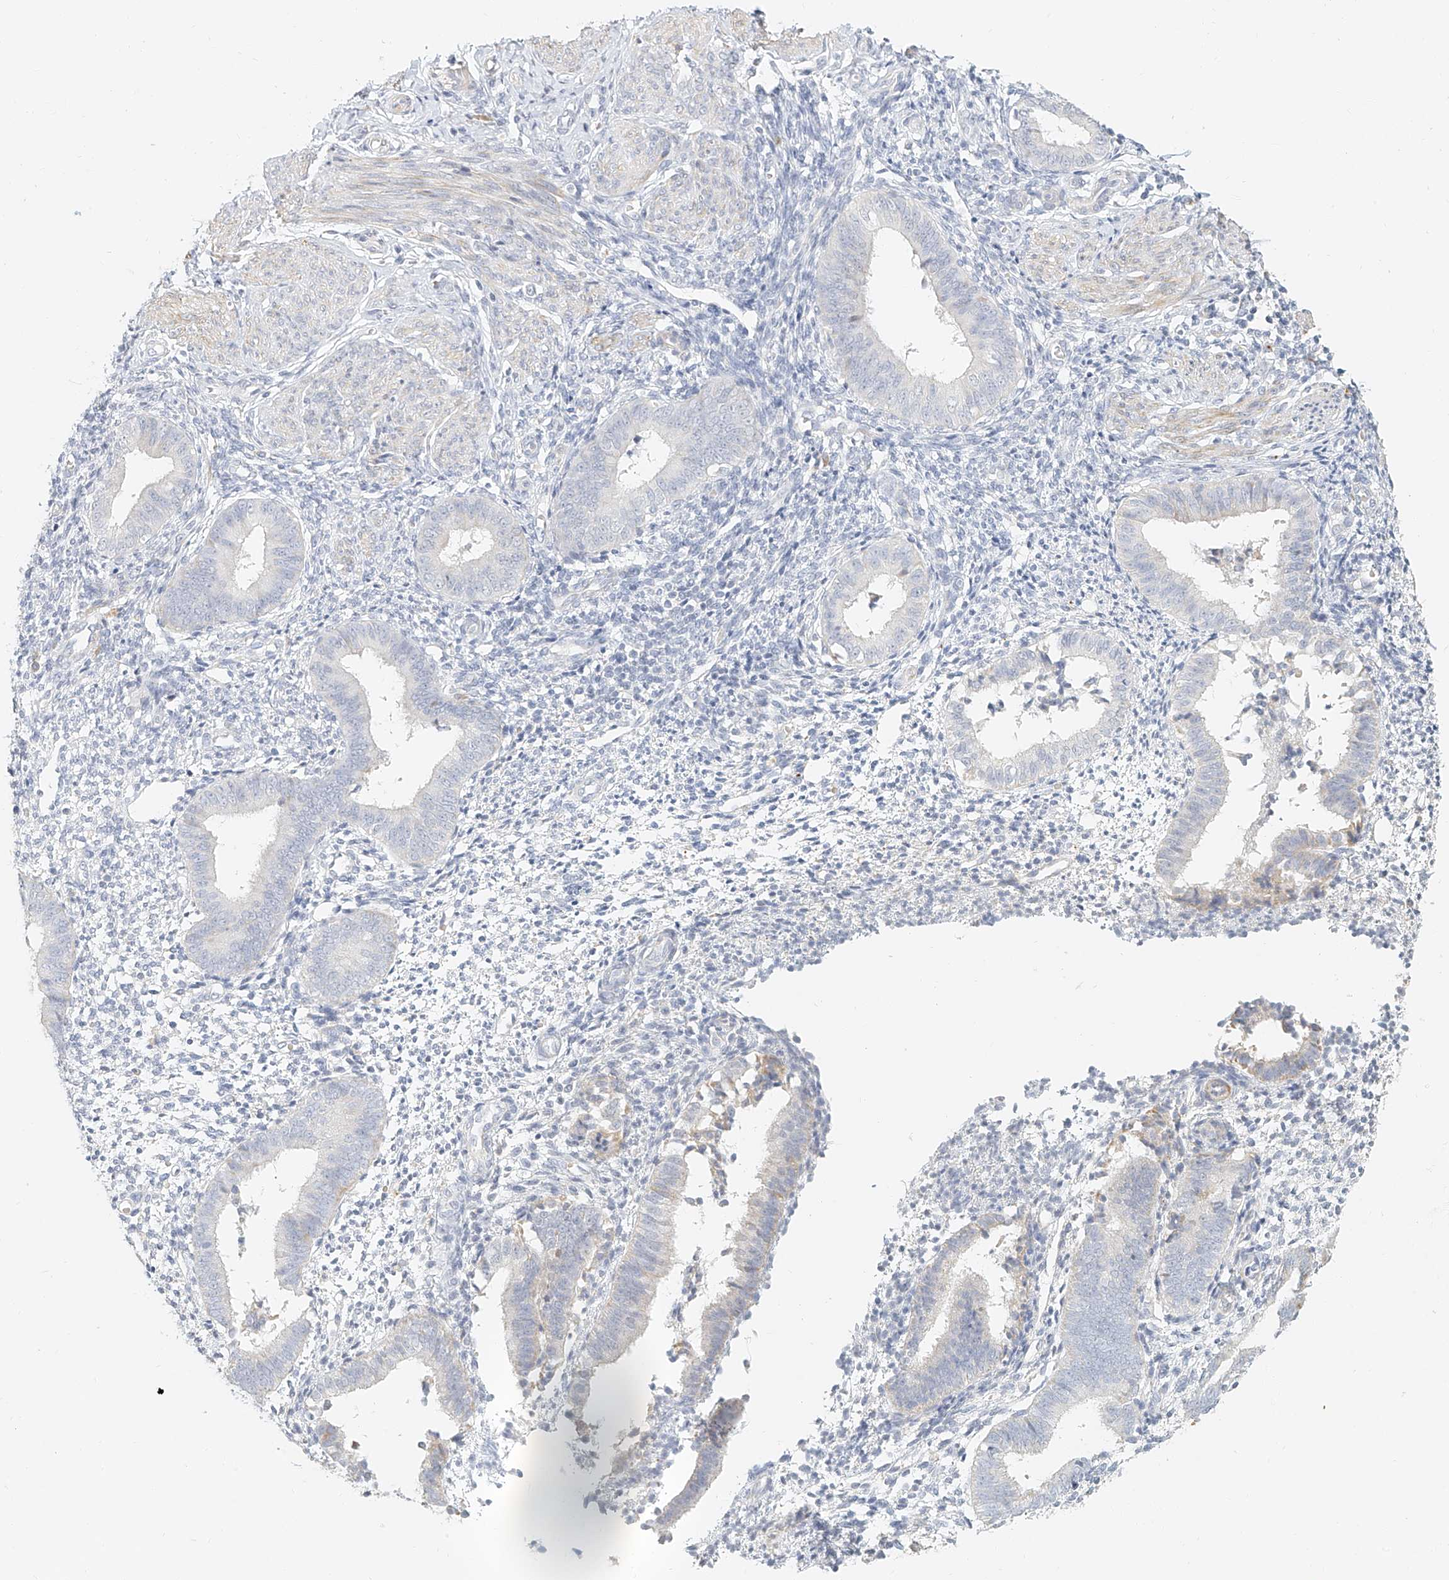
{"staining": {"intensity": "negative", "quantity": "none", "location": "none"}, "tissue": "endometrium", "cell_type": "Cells in endometrial stroma", "image_type": "normal", "snomed": [{"axis": "morphology", "description": "Normal tissue, NOS"}, {"axis": "topography", "description": "Uterus"}, {"axis": "topography", "description": "Endometrium"}], "caption": "This is an immunohistochemistry (IHC) micrograph of benign human endometrium. There is no staining in cells in endometrial stroma.", "gene": "CXorf58", "patient": {"sex": "female", "age": 48}}